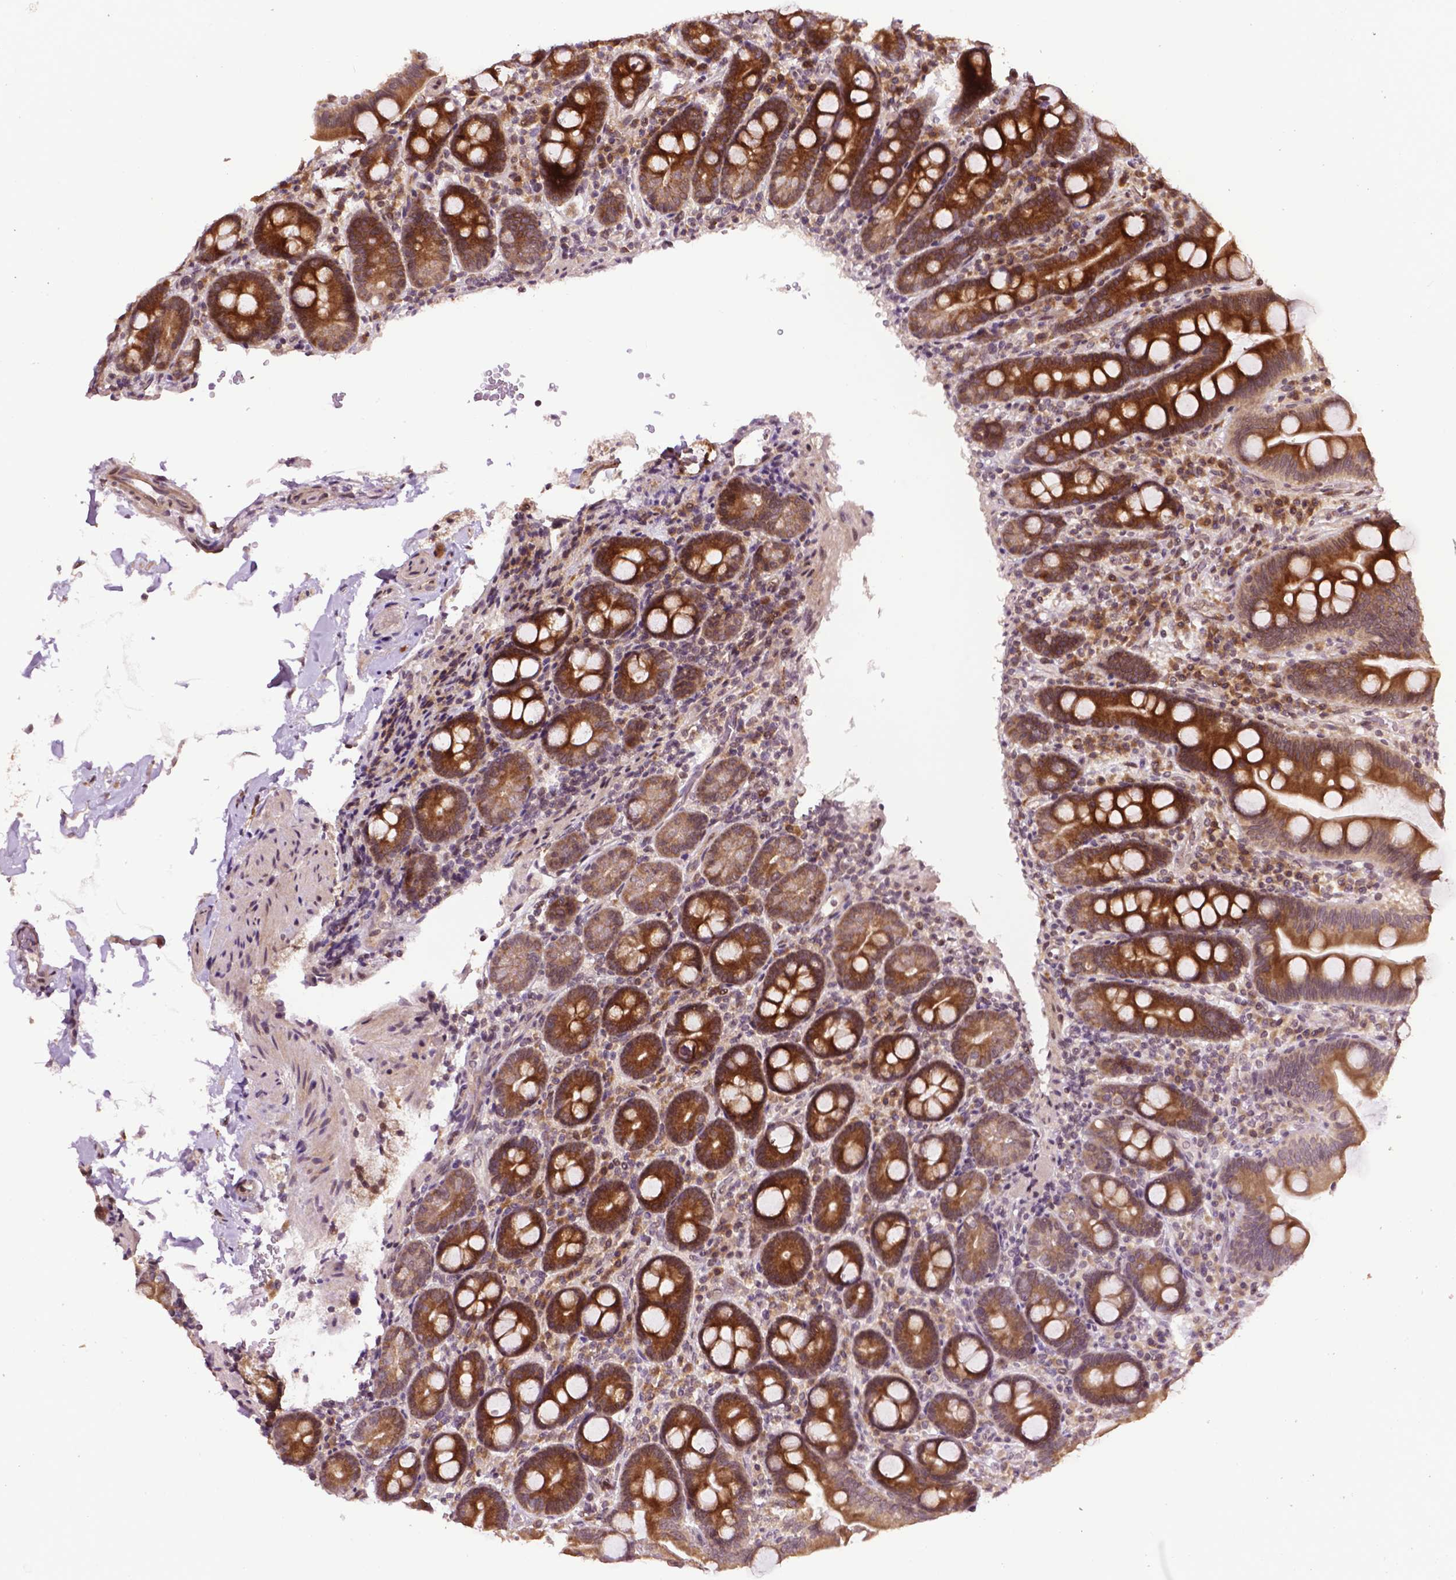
{"staining": {"intensity": "strong", "quantity": ">75%", "location": "cytoplasmic/membranous"}, "tissue": "duodenum", "cell_type": "Glandular cells", "image_type": "normal", "snomed": [{"axis": "morphology", "description": "Normal tissue, NOS"}, {"axis": "topography", "description": "Duodenum"}], "caption": "This image reveals immunohistochemistry staining of unremarkable duodenum, with high strong cytoplasmic/membranous staining in about >75% of glandular cells.", "gene": "TMX2", "patient": {"sex": "male", "age": 59}}